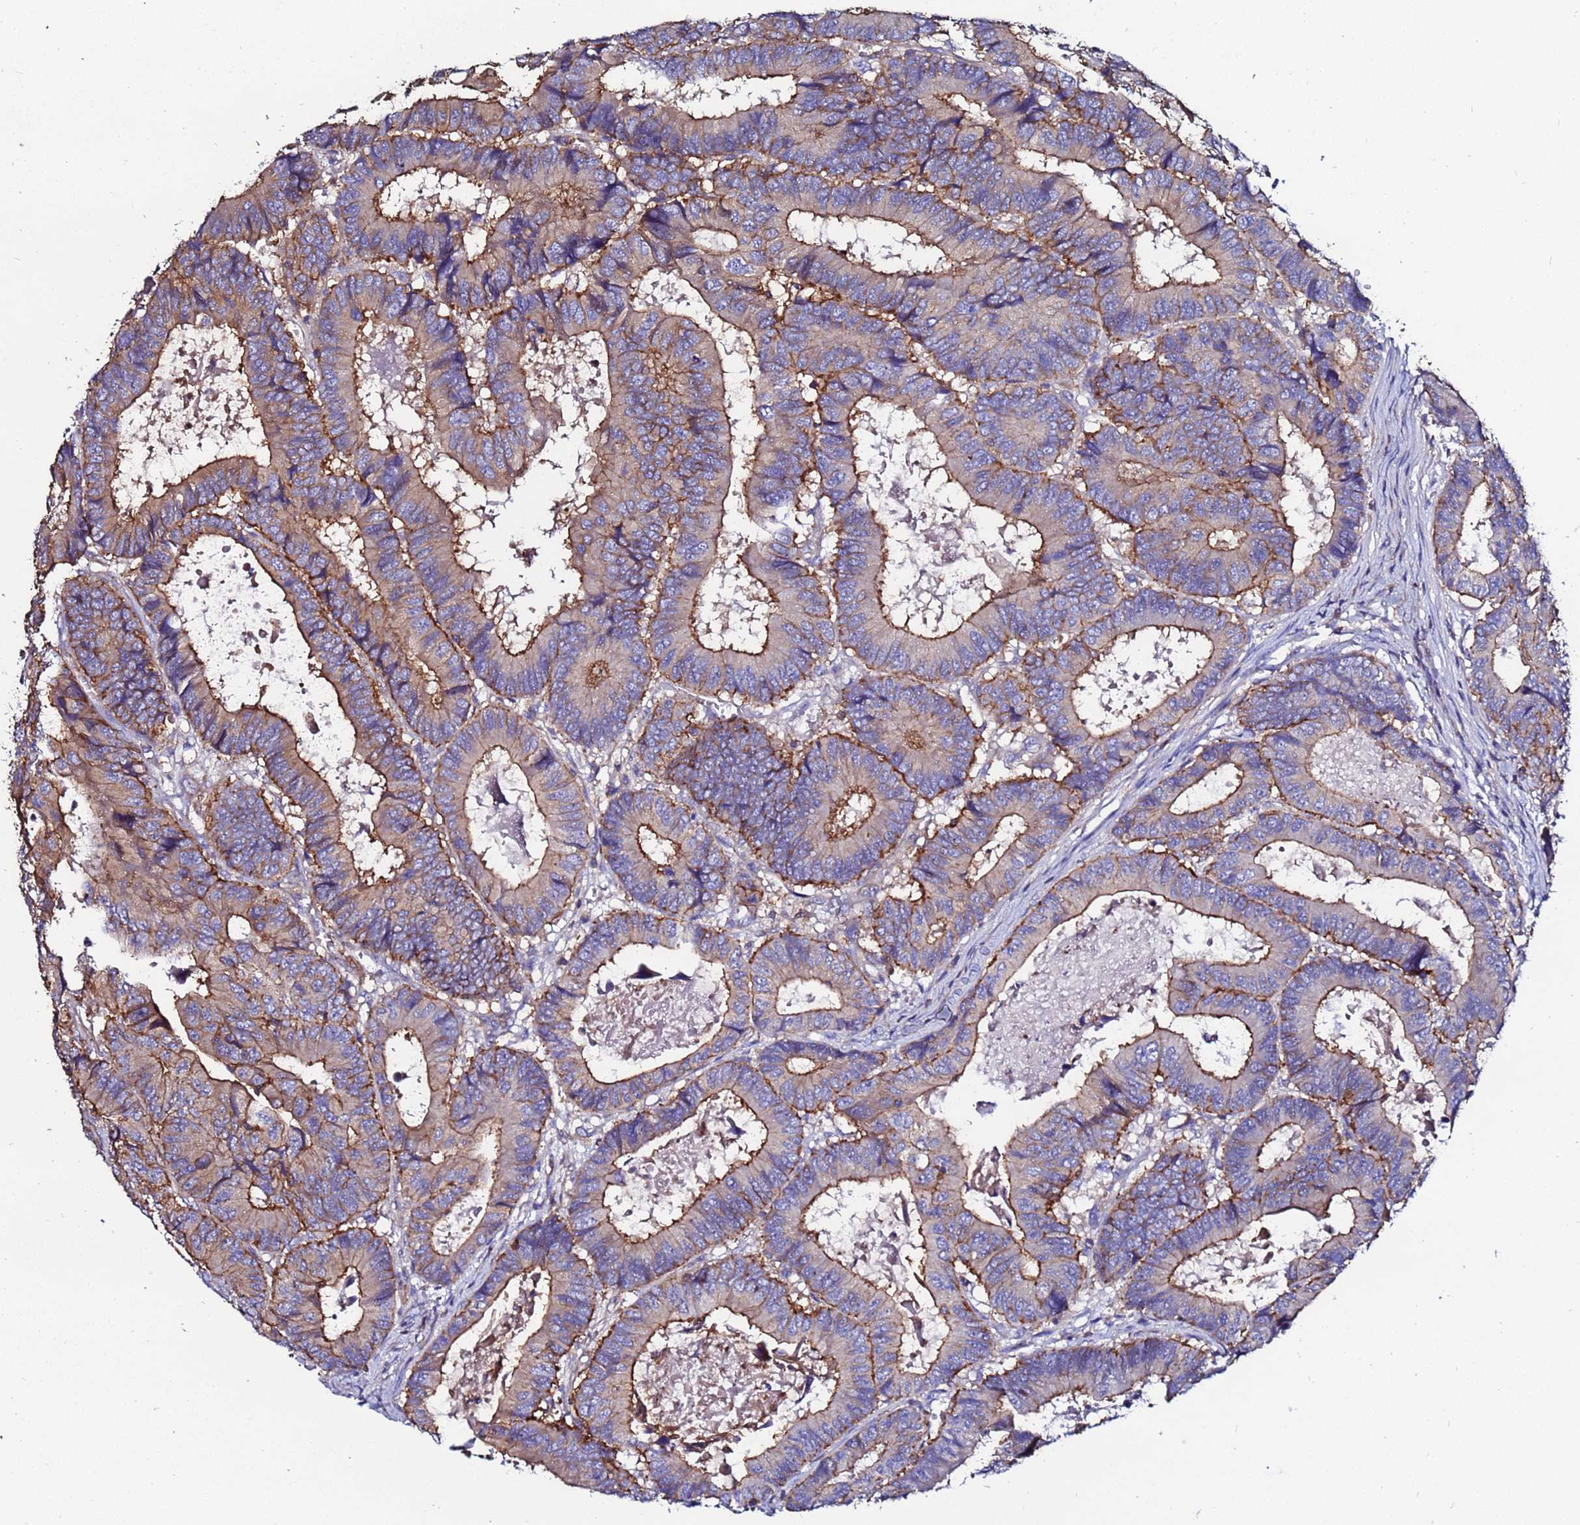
{"staining": {"intensity": "moderate", "quantity": "25%-75%", "location": "cytoplasmic/membranous"}, "tissue": "colorectal cancer", "cell_type": "Tumor cells", "image_type": "cancer", "snomed": [{"axis": "morphology", "description": "Adenocarcinoma, NOS"}, {"axis": "topography", "description": "Colon"}], "caption": "Colorectal cancer stained with DAB (3,3'-diaminobenzidine) immunohistochemistry (IHC) demonstrates medium levels of moderate cytoplasmic/membranous staining in about 25%-75% of tumor cells. The staining was performed using DAB to visualize the protein expression in brown, while the nuclei were stained in blue with hematoxylin (Magnification: 20x).", "gene": "POTEE", "patient": {"sex": "male", "age": 85}}